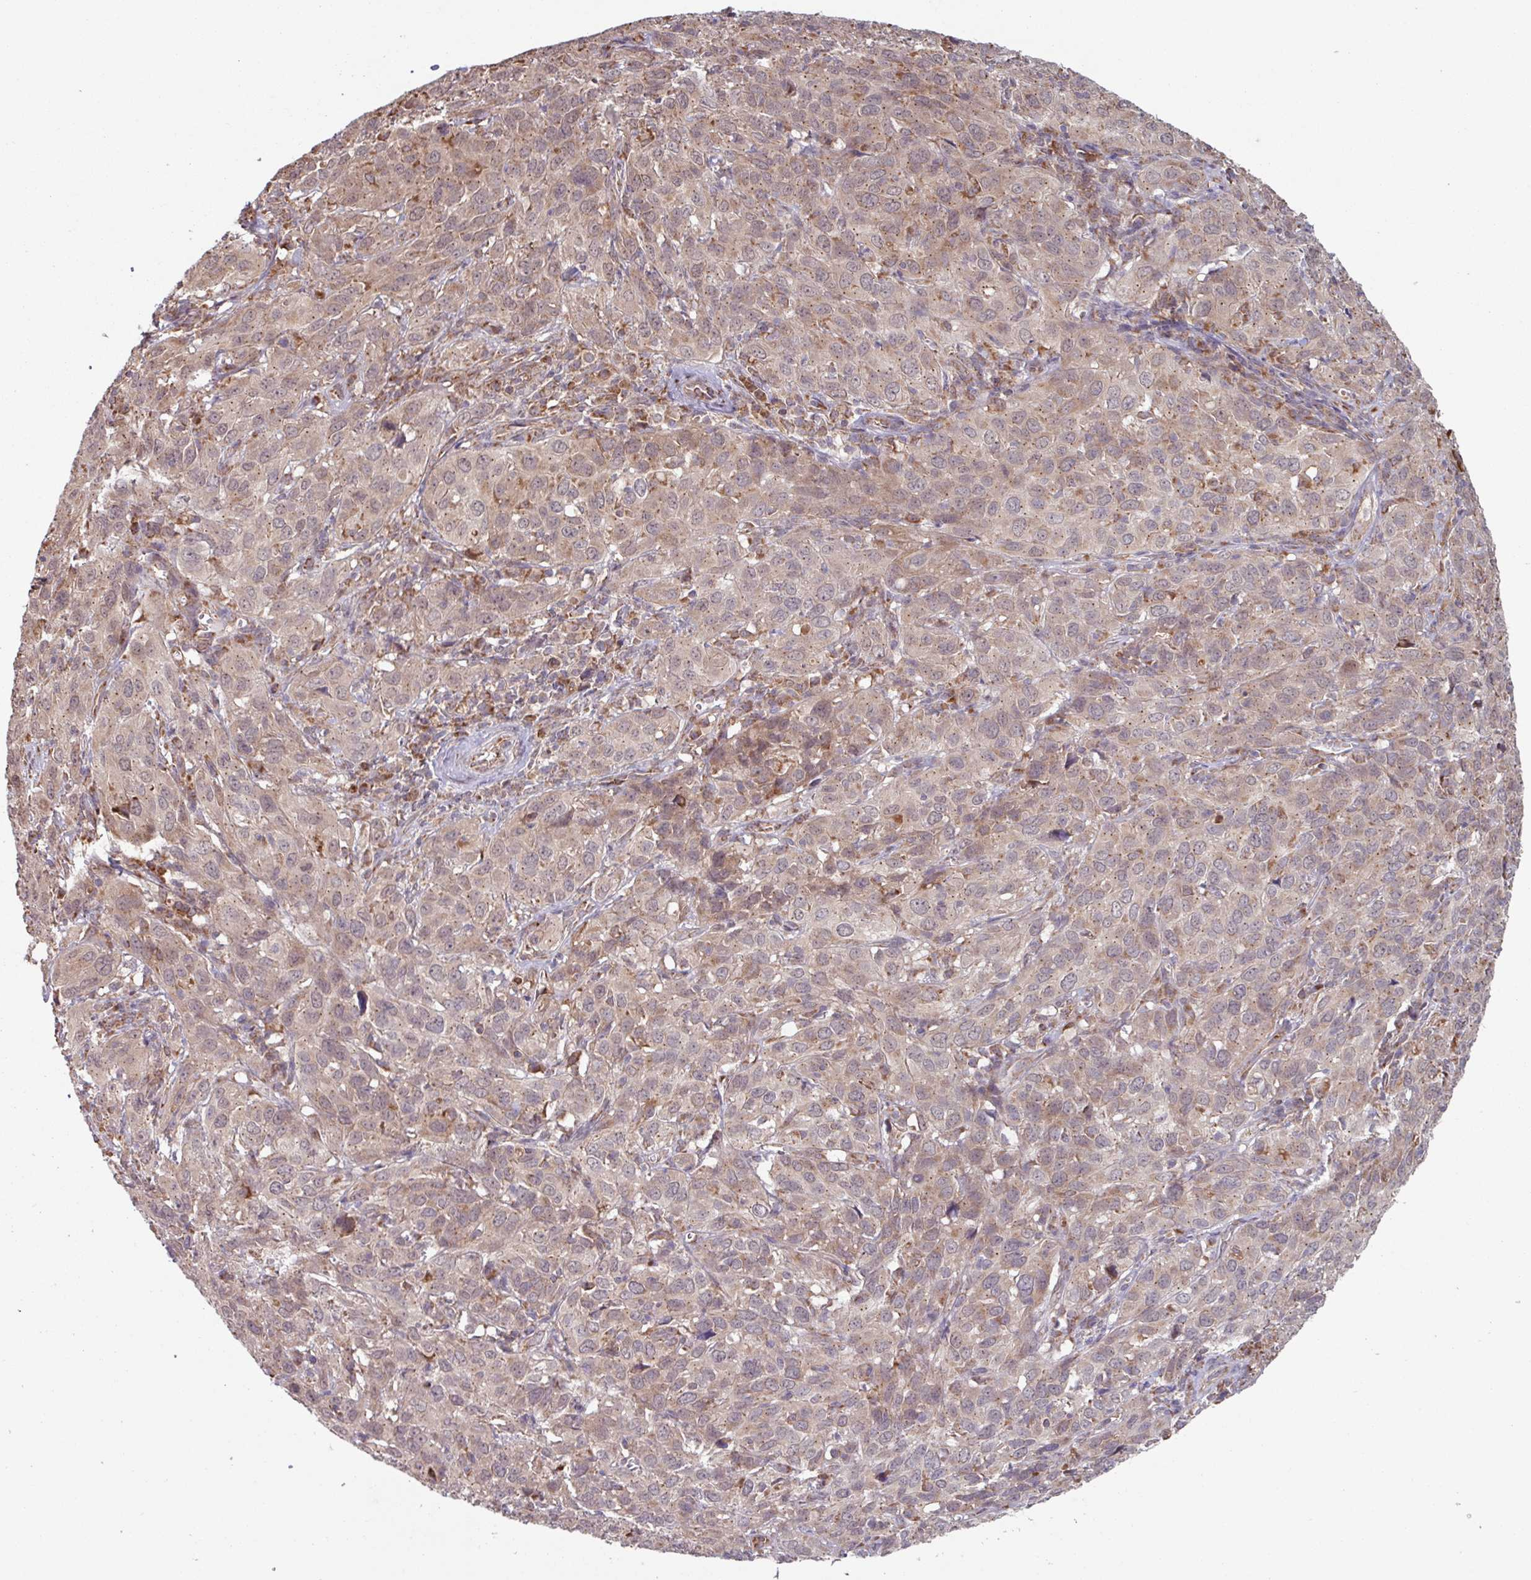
{"staining": {"intensity": "weak", "quantity": ">75%", "location": "cytoplasmic/membranous"}, "tissue": "cervical cancer", "cell_type": "Tumor cells", "image_type": "cancer", "snomed": [{"axis": "morphology", "description": "Normal tissue, NOS"}, {"axis": "morphology", "description": "Squamous cell carcinoma, NOS"}, {"axis": "topography", "description": "Cervix"}], "caption": "Cervical squamous cell carcinoma stained with a protein marker displays weak staining in tumor cells.", "gene": "COX7C", "patient": {"sex": "female", "age": 51}}